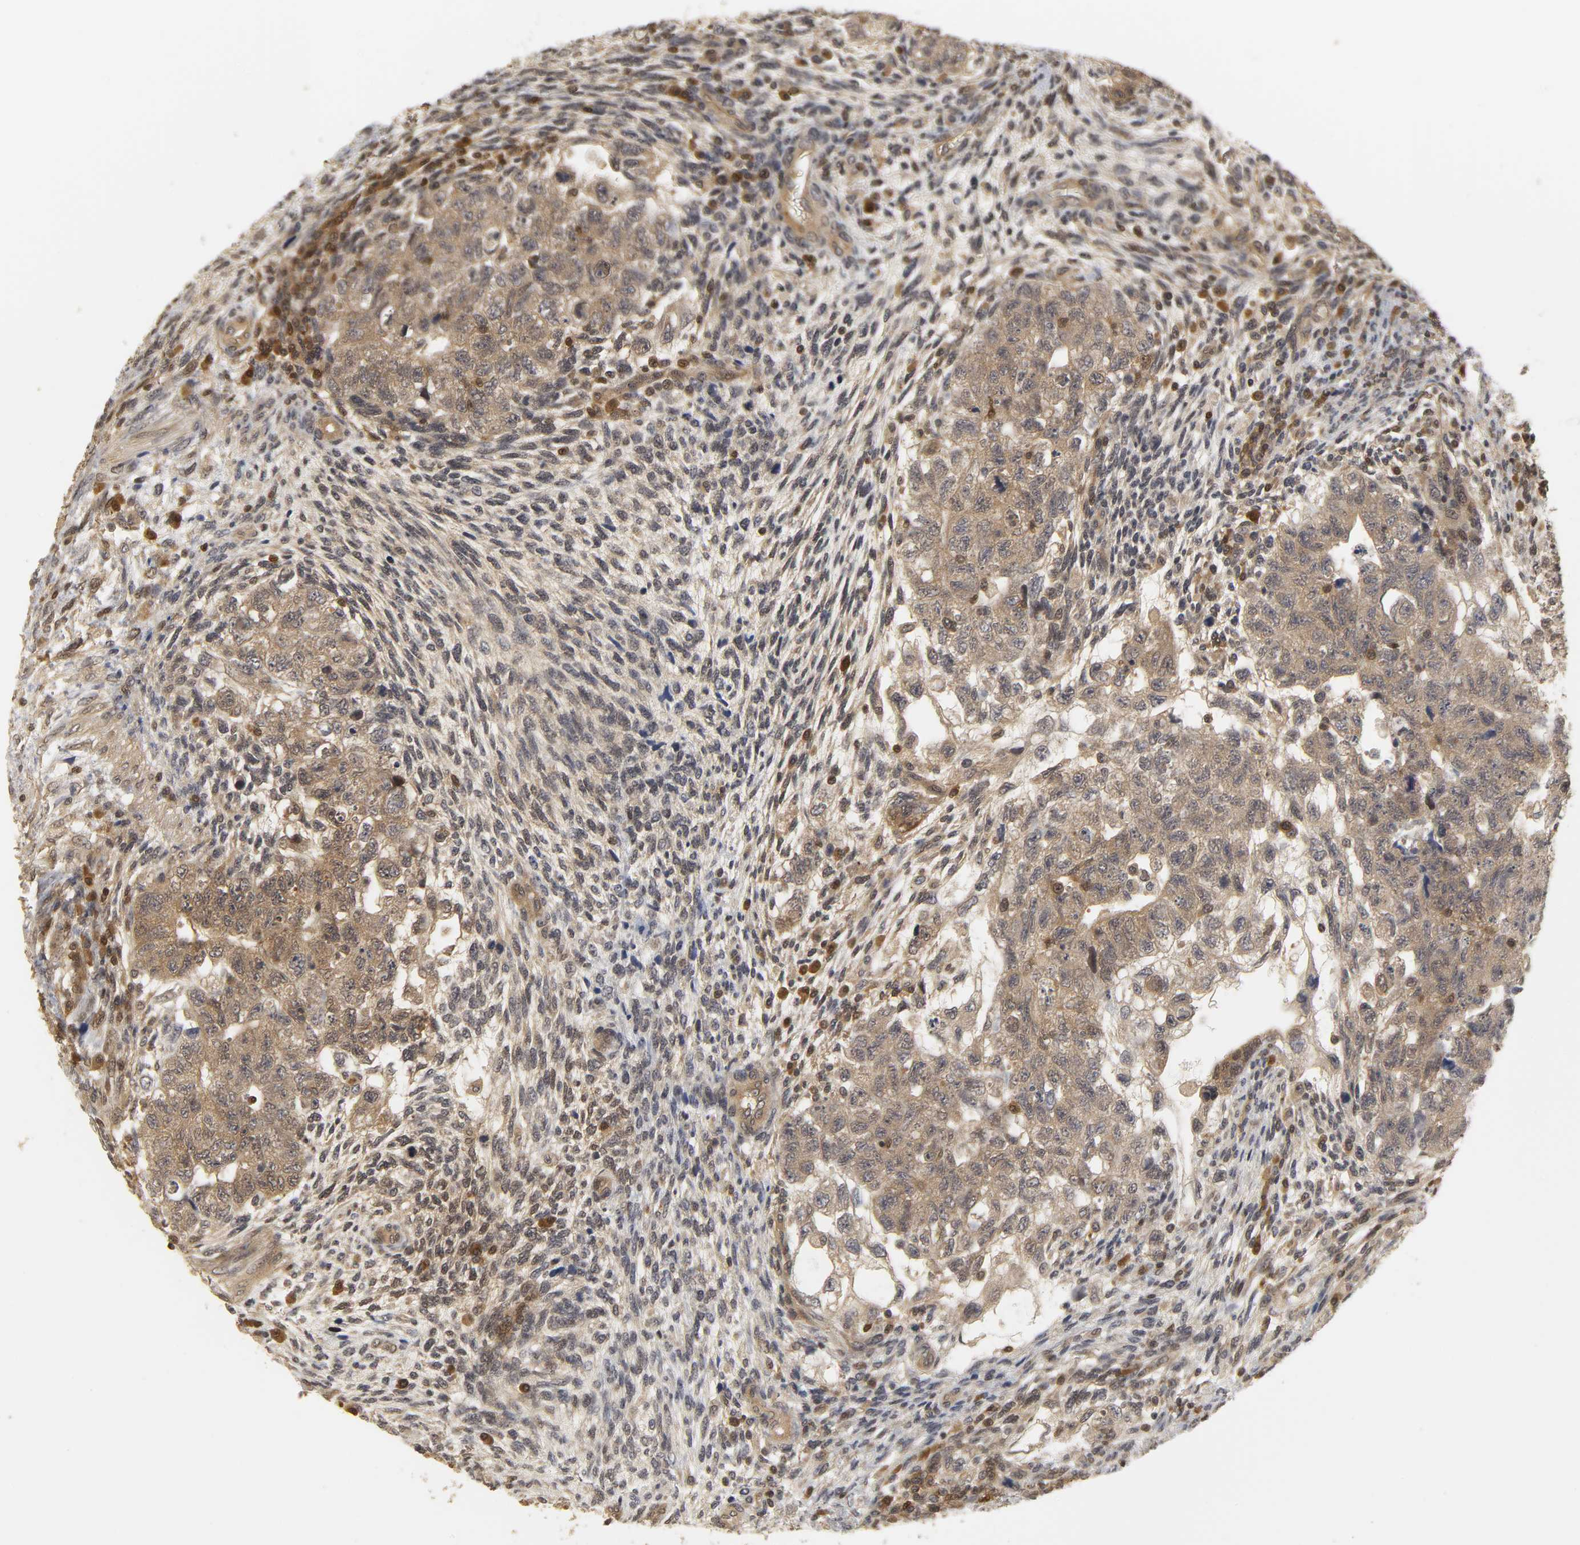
{"staining": {"intensity": "moderate", "quantity": ">75%", "location": "cytoplasmic/membranous"}, "tissue": "testis cancer", "cell_type": "Tumor cells", "image_type": "cancer", "snomed": [{"axis": "morphology", "description": "Normal tissue, NOS"}, {"axis": "morphology", "description": "Carcinoma, Embryonal, NOS"}, {"axis": "topography", "description": "Testis"}], "caption": "Testis embryonal carcinoma was stained to show a protein in brown. There is medium levels of moderate cytoplasmic/membranous staining in about >75% of tumor cells. Using DAB (brown) and hematoxylin (blue) stains, captured at high magnification using brightfield microscopy.", "gene": "PARK7", "patient": {"sex": "male", "age": 36}}